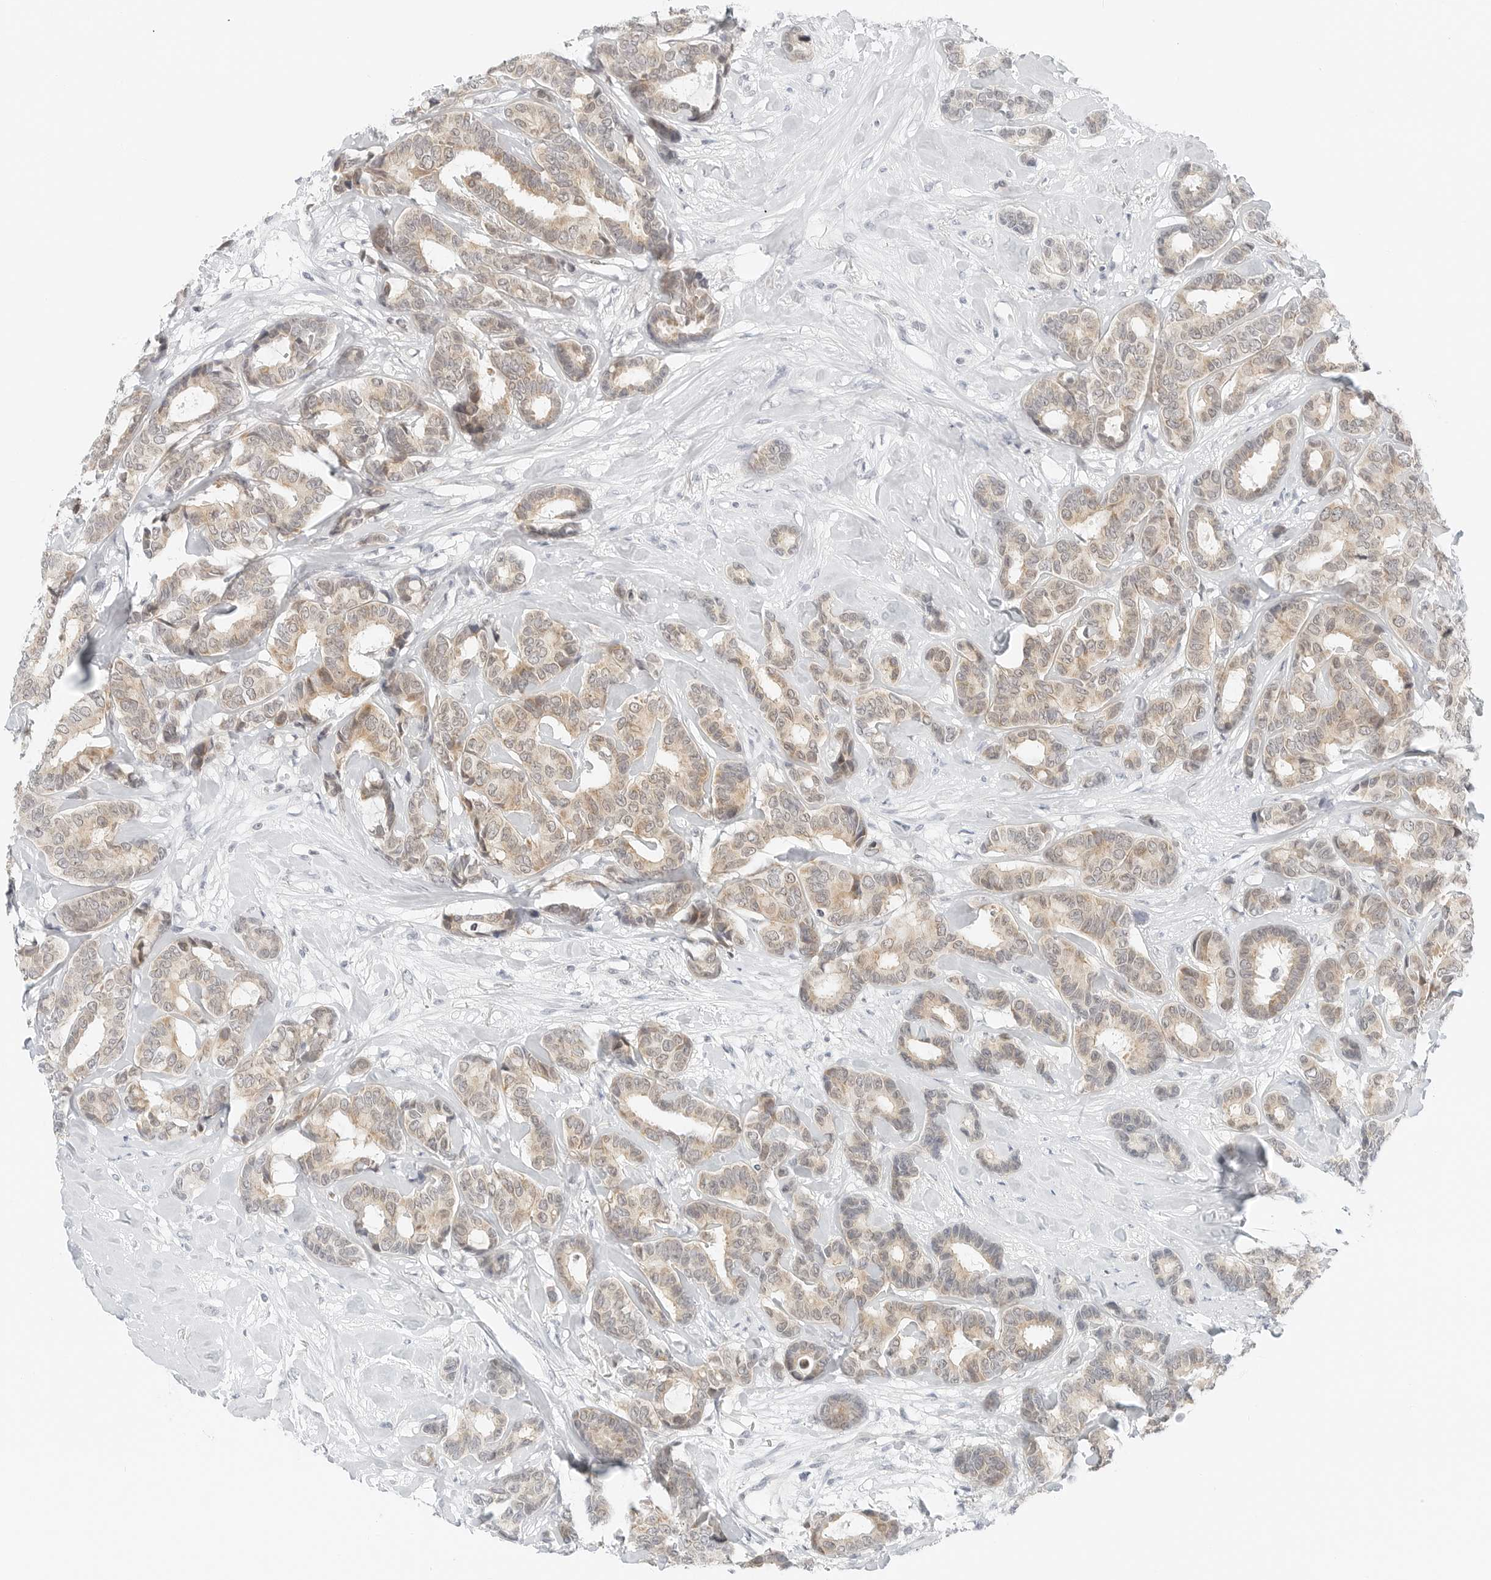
{"staining": {"intensity": "weak", "quantity": ">75%", "location": "cytoplasmic/membranous,nuclear"}, "tissue": "breast cancer", "cell_type": "Tumor cells", "image_type": "cancer", "snomed": [{"axis": "morphology", "description": "Duct carcinoma"}, {"axis": "topography", "description": "Breast"}], "caption": "Weak cytoplasmic/membranous and nuclear protein staining is identified in approximately >75% of tumor cells in breast cancer.", "gene": "CCSAP", "patient": {"sex": "female", "age": 87}}